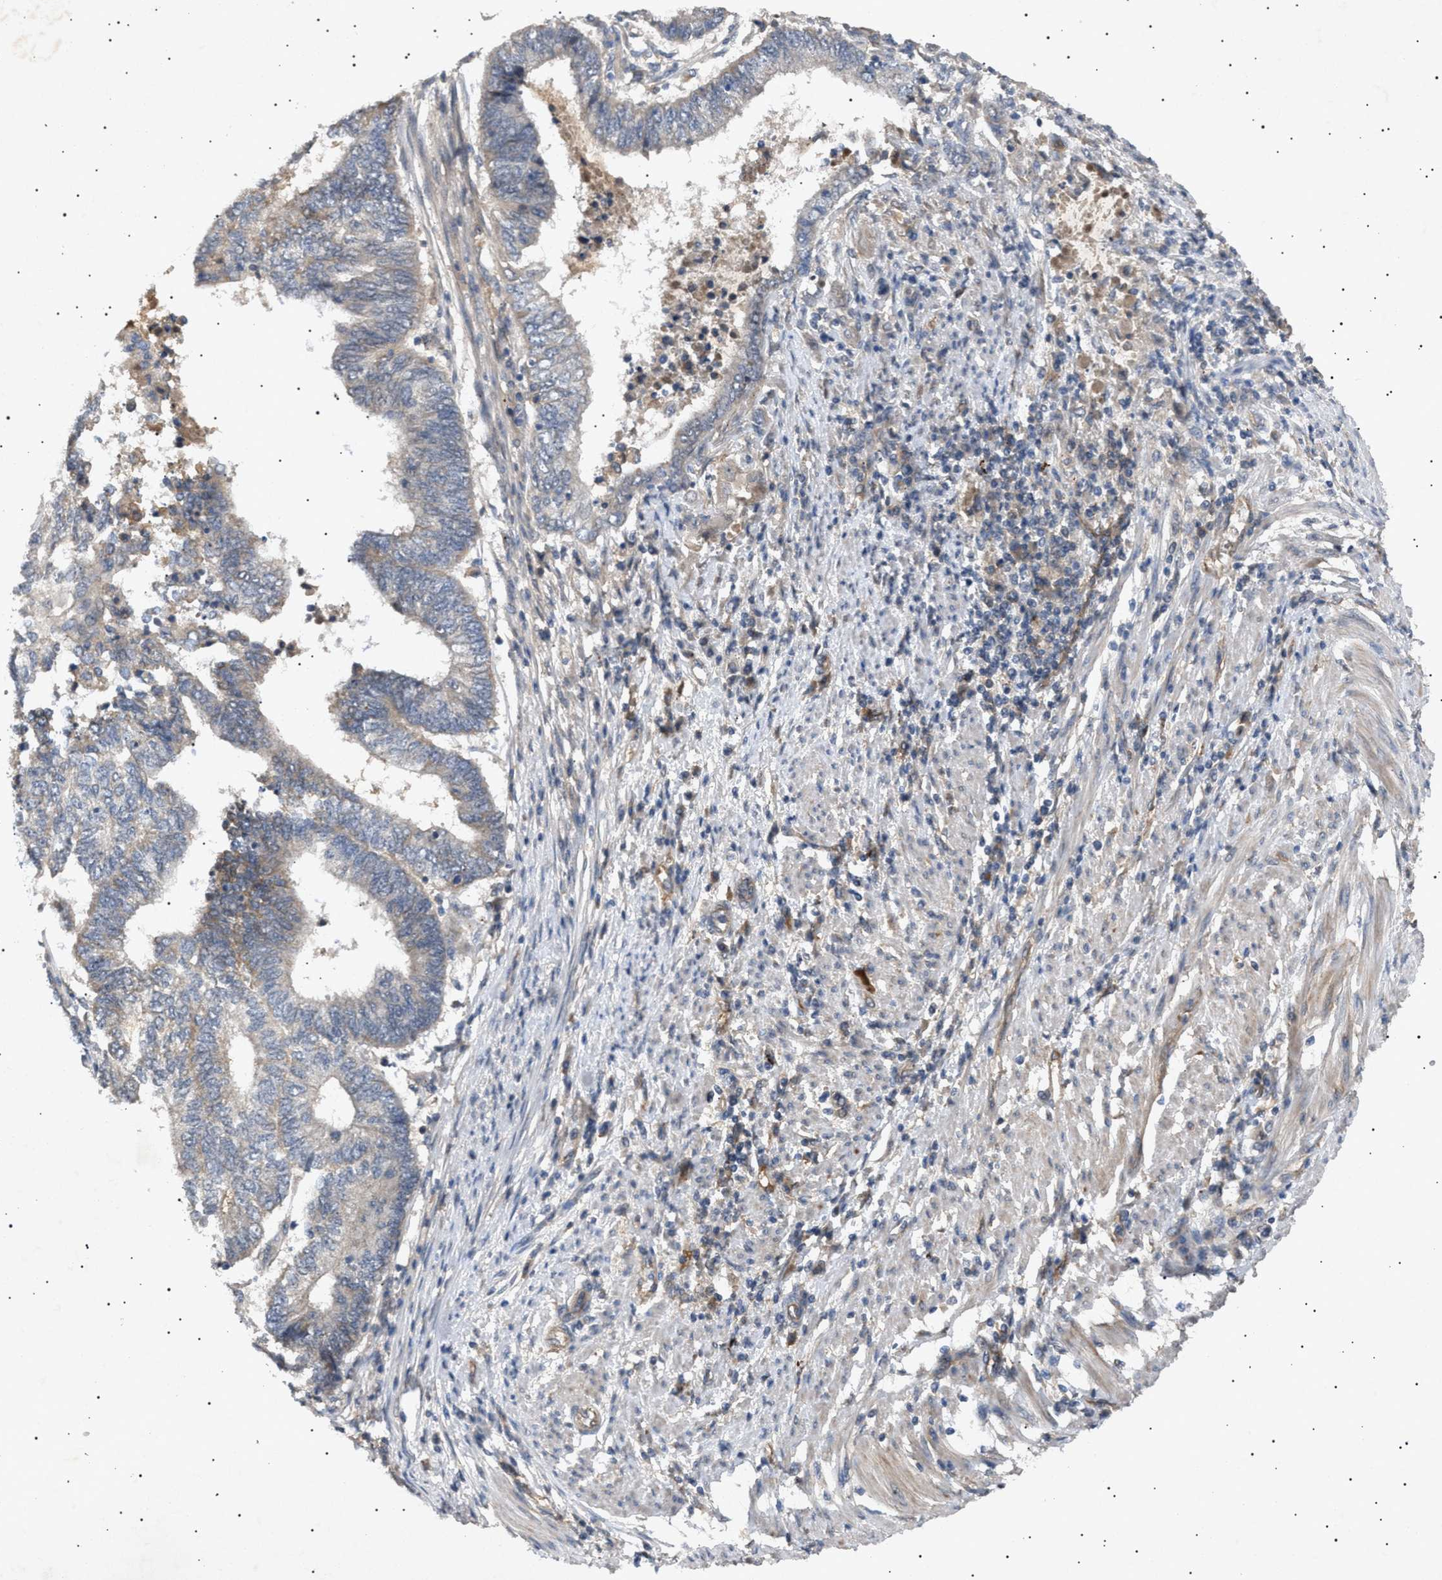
{"staining": {"intensity": "weak", "quantity": "<25%", "location": "cytoplasmic/membranous"}, "tissue": "endometrial cancer", "cell_type": "Tumor cells", "image_type": "cancer", "snomed": [{"axis": "morphology", "description": "Adenocarcinoma, NOS"}, {"axis": "topography", "description": "Uterus"}, {"axis": "topography", "description": "Endometrium"}], "caption": "Adenocarcinoma (endometrial) was stained to show a protein in brown. There is no significant expression in tumor cells.", "gene": "SIRT5", "patient": {"sex": "female", "age": 70}}